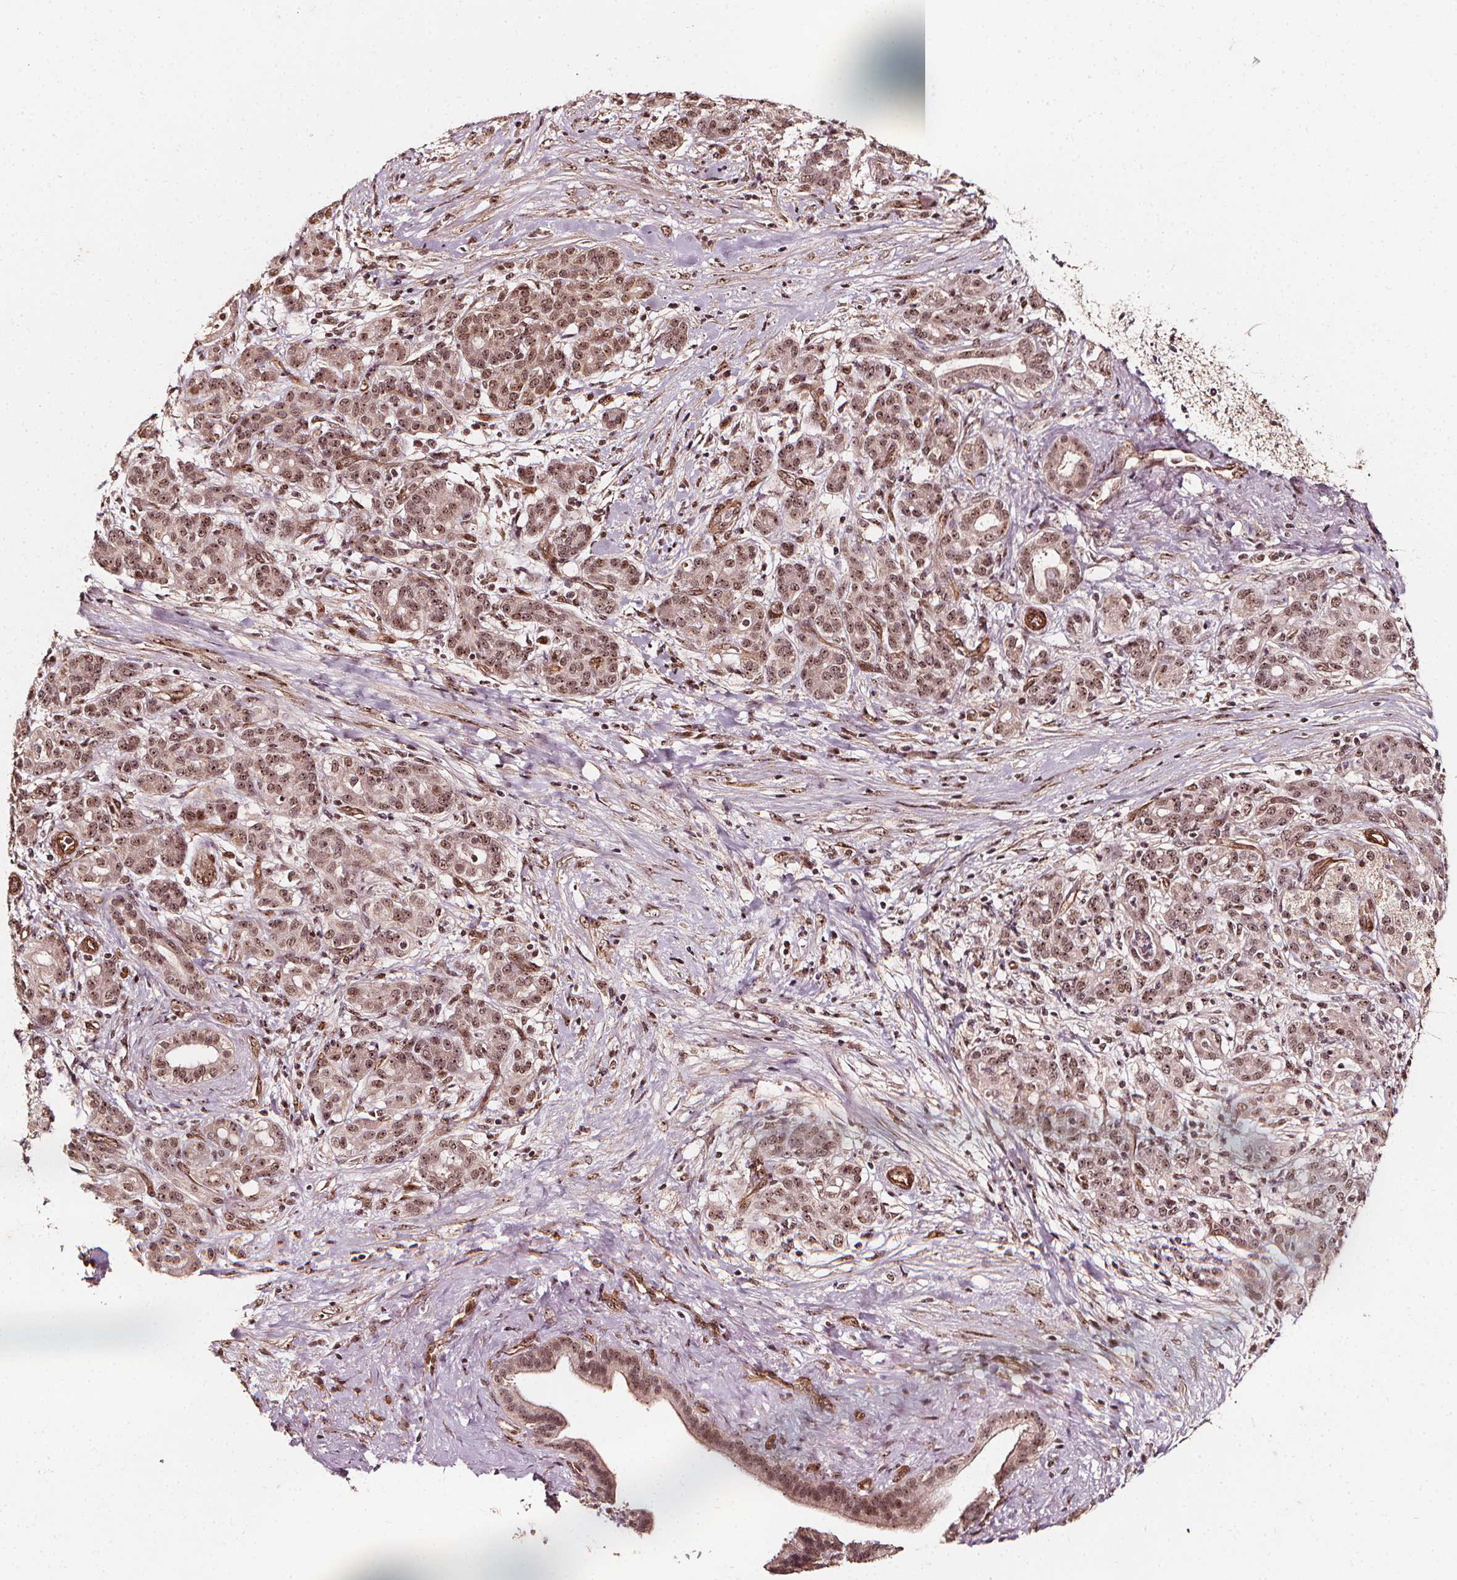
{"staining": {"intensity": "moderate", "quantity": ">75%", "location": "nuclear"}, "tissue": "pancreatic cancer", "cell_type": "Tumor cells", "image_type": "cancer", "snomed": [{"axis": "morphology", "description": "Adenocarcinoma, NOS"}, {"axis": "topography", "description": "Pancreas"}], "caption": "Immunohistochemistry (IHC) (DAB (3,3'-diaminobenzidine)) staining of pancreatic cancer reveals moderate nuclear protein positivity in approximately >75% of tumor cells. (brown staining indicates protein expression, while blue staining denotes nuclei).", "gene": "EXOSC9", "patient": {"sex": "male", "age": 44}}